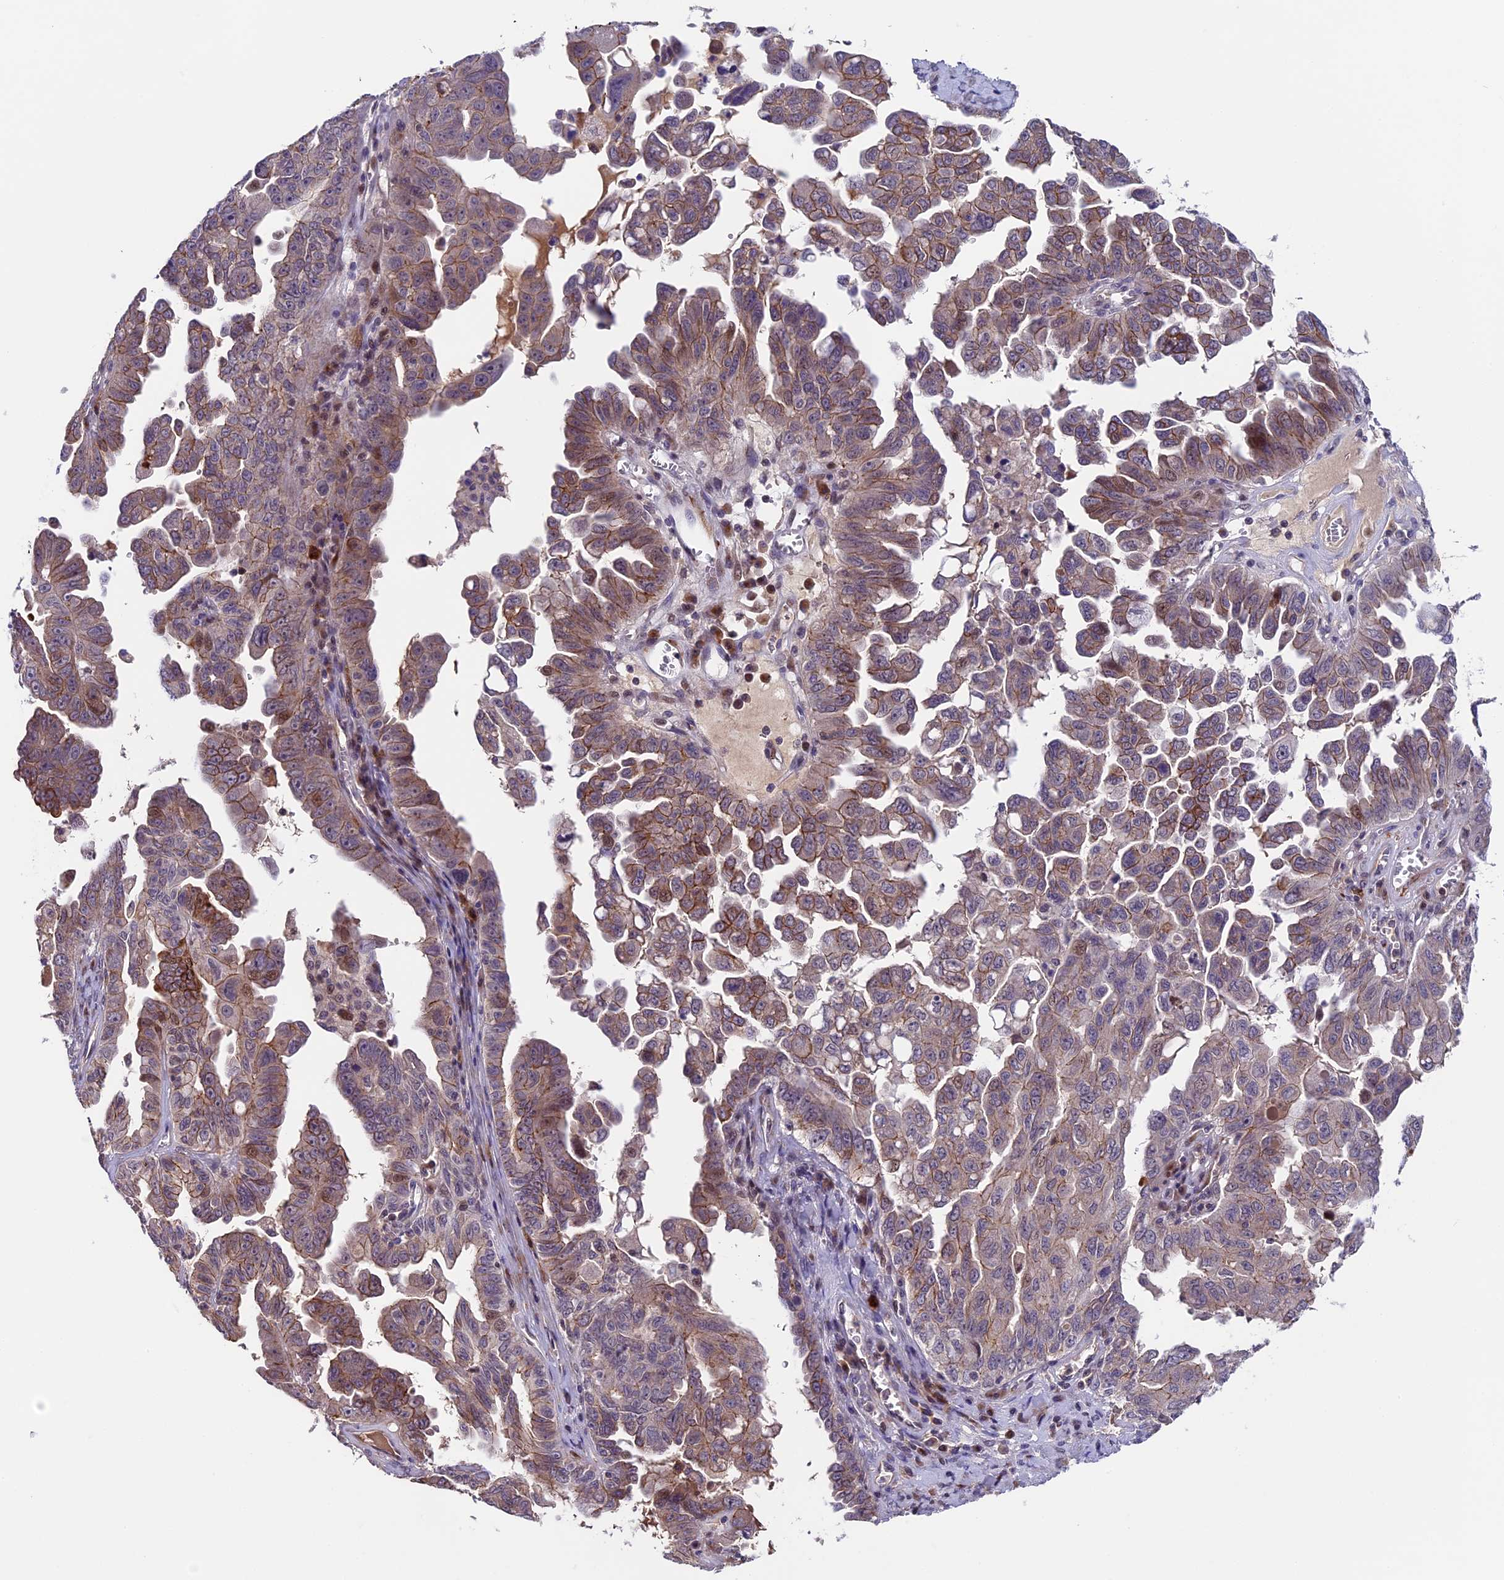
{"staining": {"intensity": "weak", "quantity": ">75%", "location": "cytoplasmic/membranous"}, "tissue": "ovarian cancer", "cell_type": "Tumor cells", "image_type": "cancer", "snomed": [{"axis": "morphology", "description": "Carcinoma, endometroid"}, {"axis": "topography", "description": "Ovary"}], "caption": "A brown stain highlights weak cytoplasmic/membranous positivity of a protein in endometroid carcinoma (ovarian) tumor cells. The staining is performed using DAB brown chromogen to label protein expression. The nuclei are counter-stained blue using hematoxylin.", "gene": "SIPA1L3", "patient": {"sex": "female", "age": 62}}